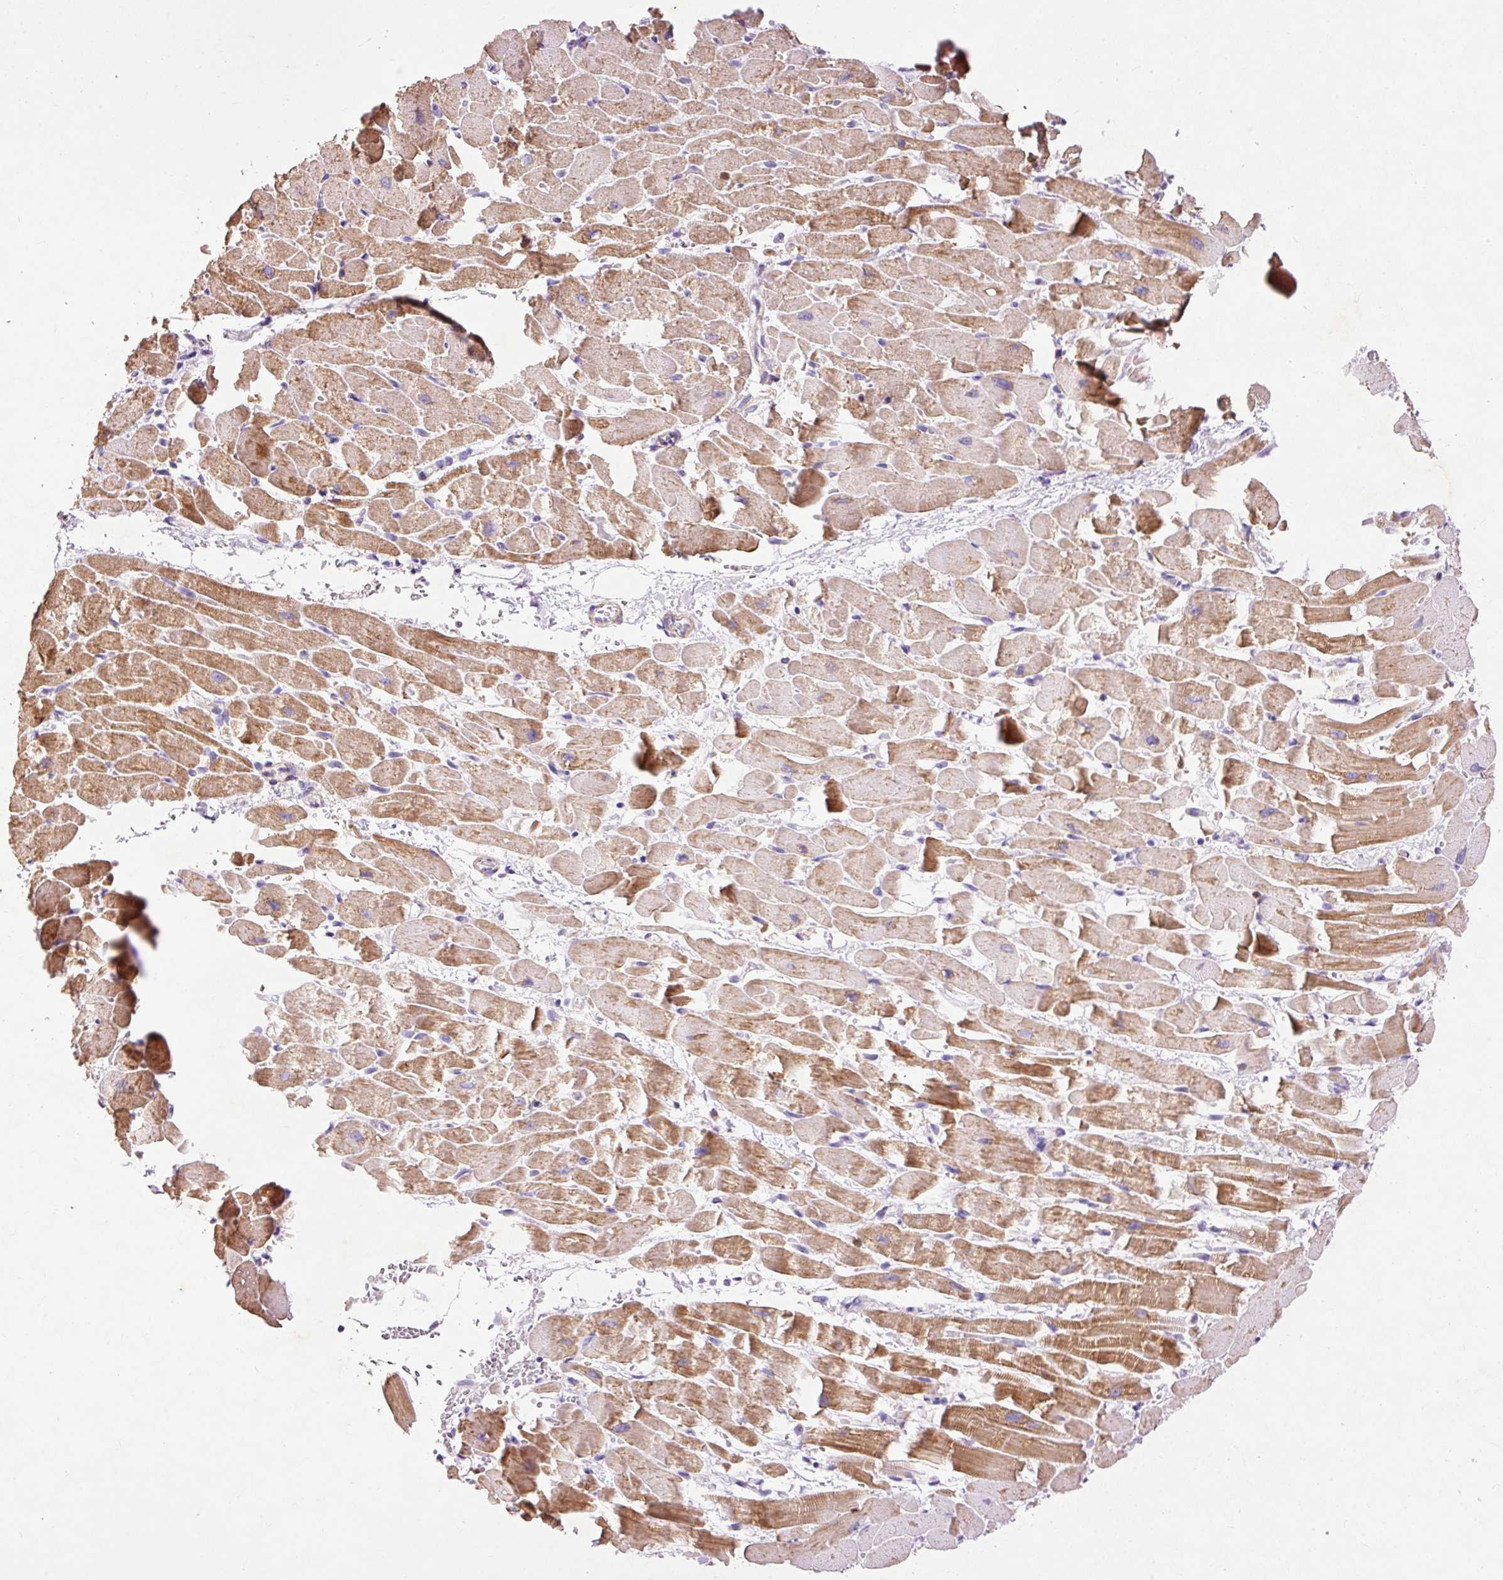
{"staining": {"intensity": "moderate", "quantity": ">75%", "location": "cytoplasmic/membranous"}, "tissue": "heart muscle", "cell_type": "Cardiomyocytes", "image_type": "normal", "snomed": [{"axis": "morphology", "description": "Normal tissue, NOS"}, {"axis": "topography", "description": "Heart"}], "caption": "Benign heart muscle exhibits moderate cytoplasmic/membranous expression in approximately >75% of cardiomyocytes (brown staining indicates protein expression, while blue staining denotes nuclei)..", "gene": "IMMT", "patient": {"sex": "male", "age": 37}}